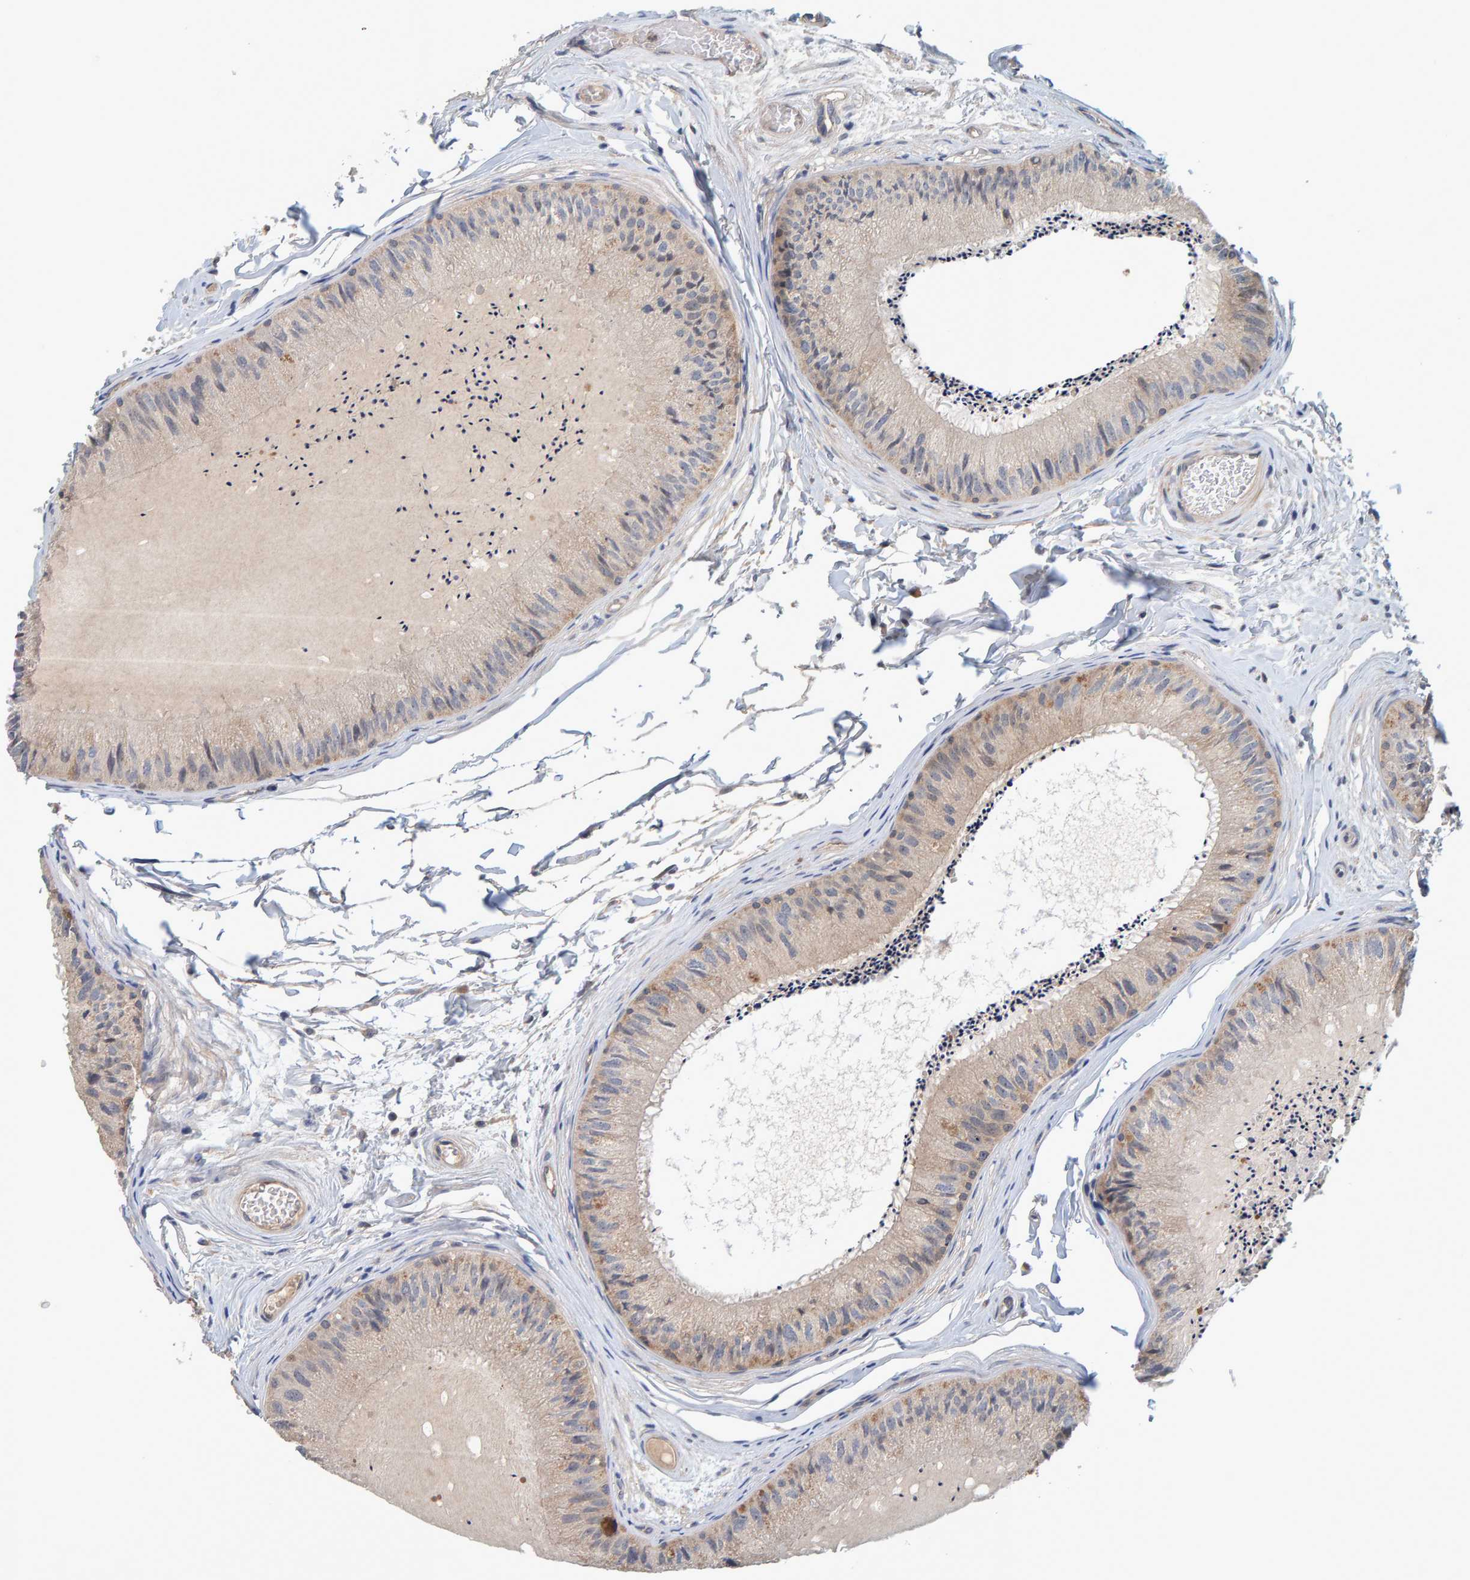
{"staining": {"intensity": "weak", "quantity": ">75%", "location": "cytoplasmic/membranous"}, "tissue": "epididymis", "cell_type": "Glandular cells", "image_type": "normal", "snomed": [{"axis": "morphology", "description": "Normal tissue, NOS"}, {"axis": "topography", "description": "Epididymis"}], "caption": "An image showing weak cytoplasmic/membranous positivity in about >75% of glandular cells in benign epididymis, as visualized by brown immunohistochemical staining.", "gene": "TATDN1", "patient": {"sex": "male", "age": 31}}